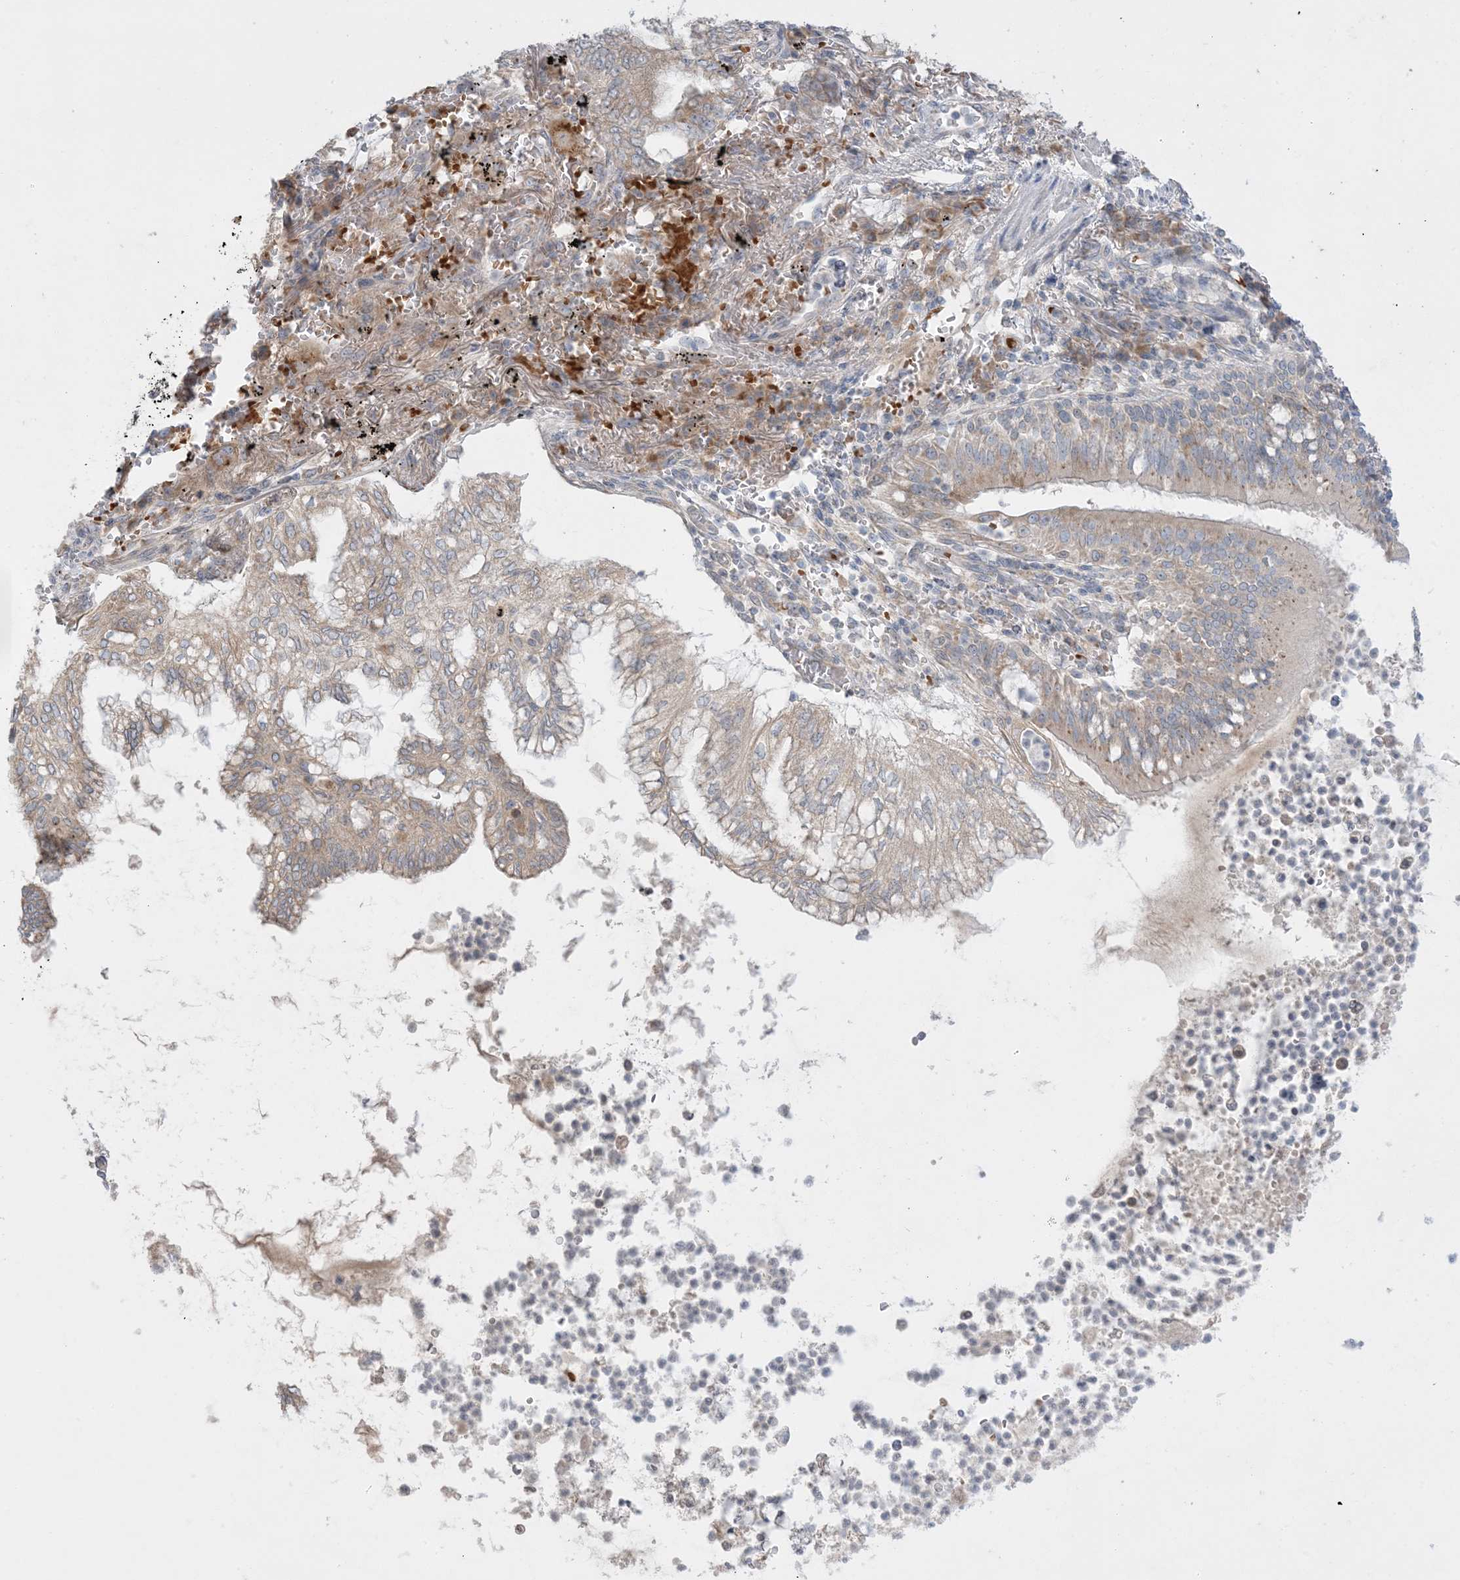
{"staining": {"intensity": "weak", "quantity": ">75%", "location": "cytoplasmic/membranous"}, "tissue": "lung cancer", "cell_type": "Tumor cells", "image_type": "cancer", "snomed": [{"axis": "morphology", "description": "Adenocarcinoma, NOS"}, {"axis": "topography", "description": "Lung"}], "caption": "Human lung cancer stained for a protein (brown) exhibits weak cytoplasmic/membranous positive positivity in about >75% of tumor cells.", "gene": "MMGT1", "patient": {"sex": "female", "age": 70}}